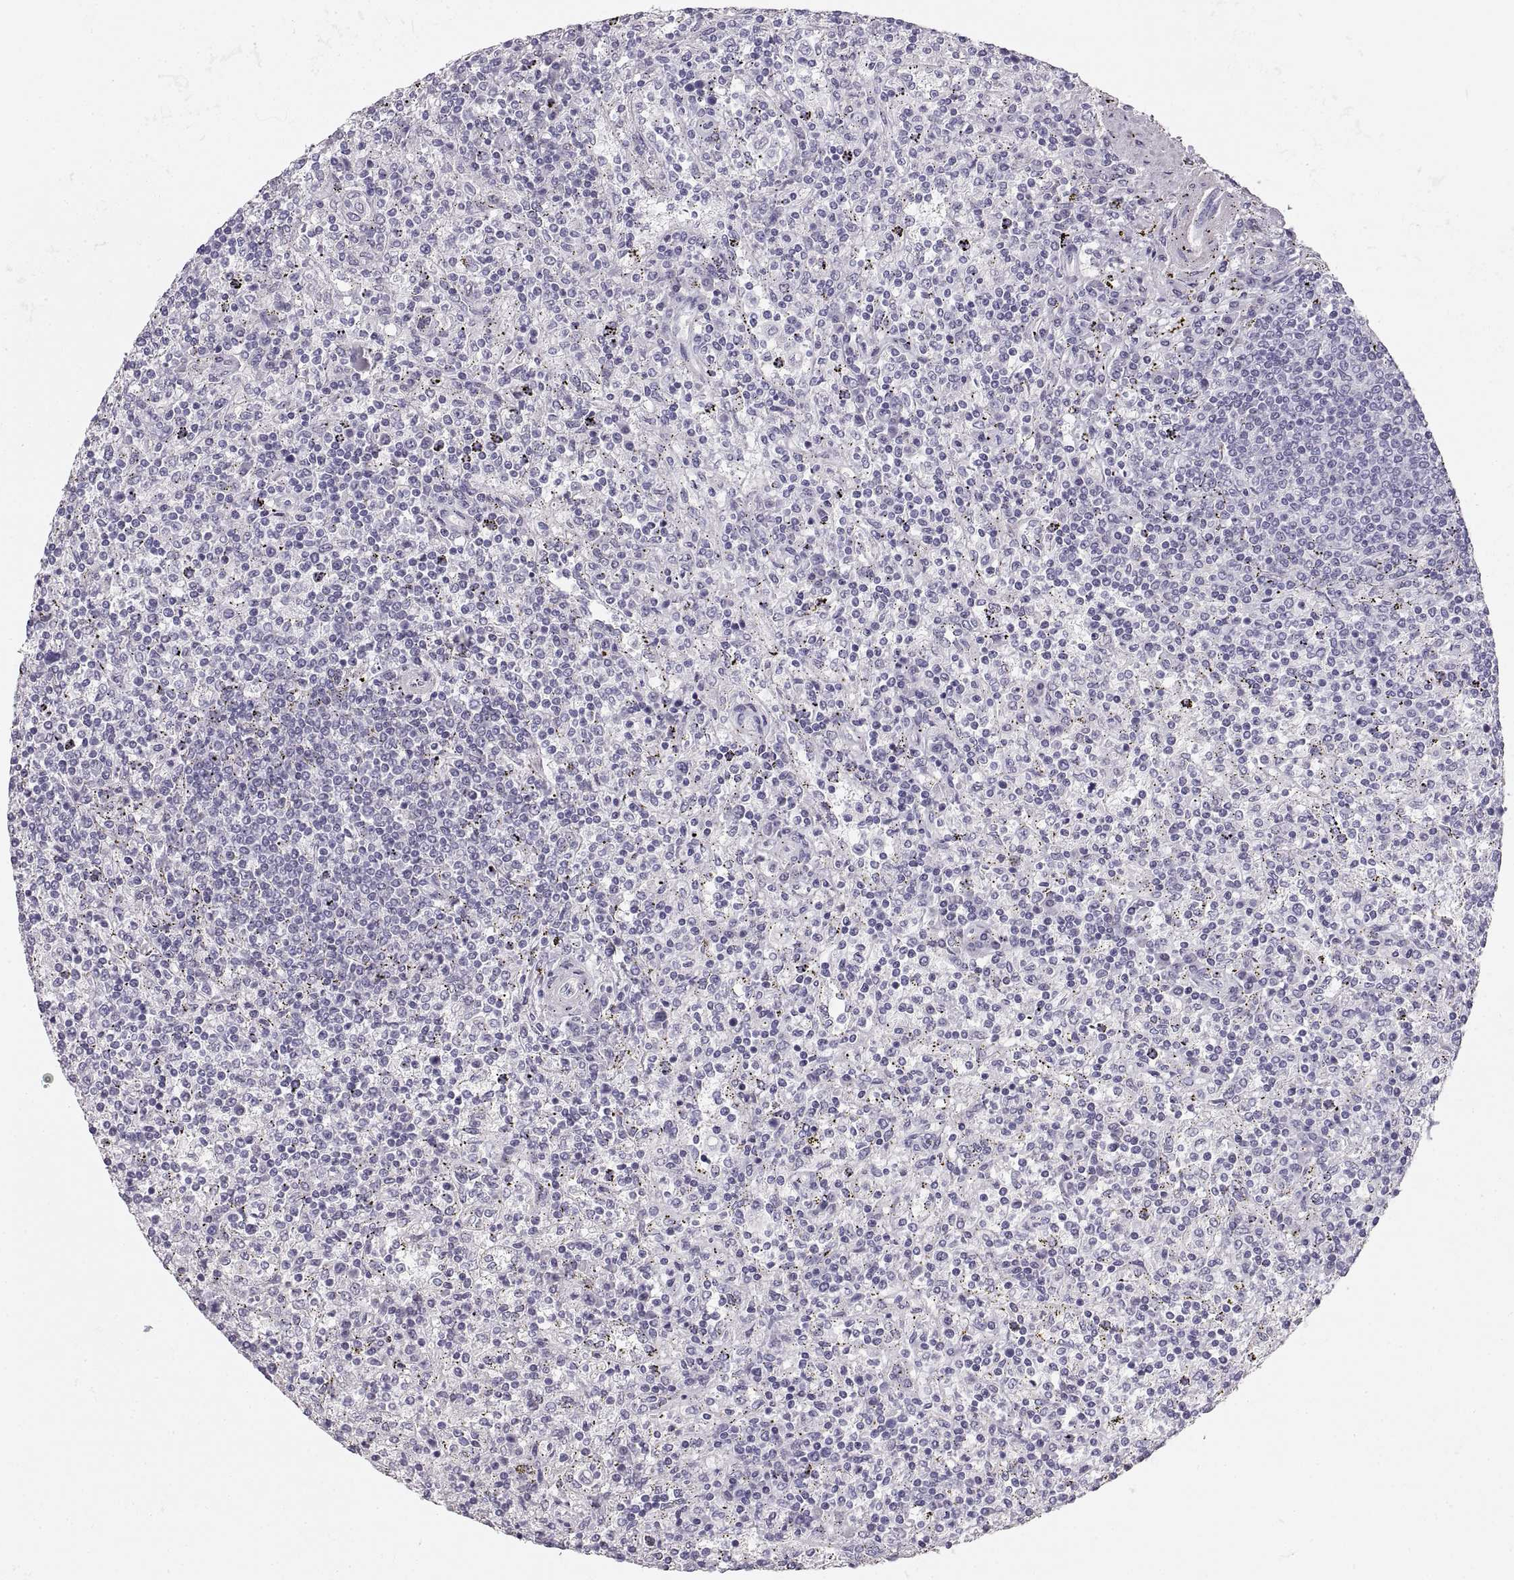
{"staining": {"intensity": "negative", "quantity": "none", "location": "none"}, "tissue": "lymphoma", "cell_type": "Tumor cells", "image_type": "cancer", "snomed": [{"axis": "morphology", "description": "Malignant lymphoma, non-Hodgkin's type, Low grade"}, {"axis": "topography", "description": "Spleen"}], "caption": "Immunohistochemistry micrograph of neoplastic tissue: human lymphoma stained with DAB (3,3'-diaminobenzidine) reveals no significant protein staining in tumor cells.", "gene": "CRYAA", "patient": {"sex": "male", "age": 62}}